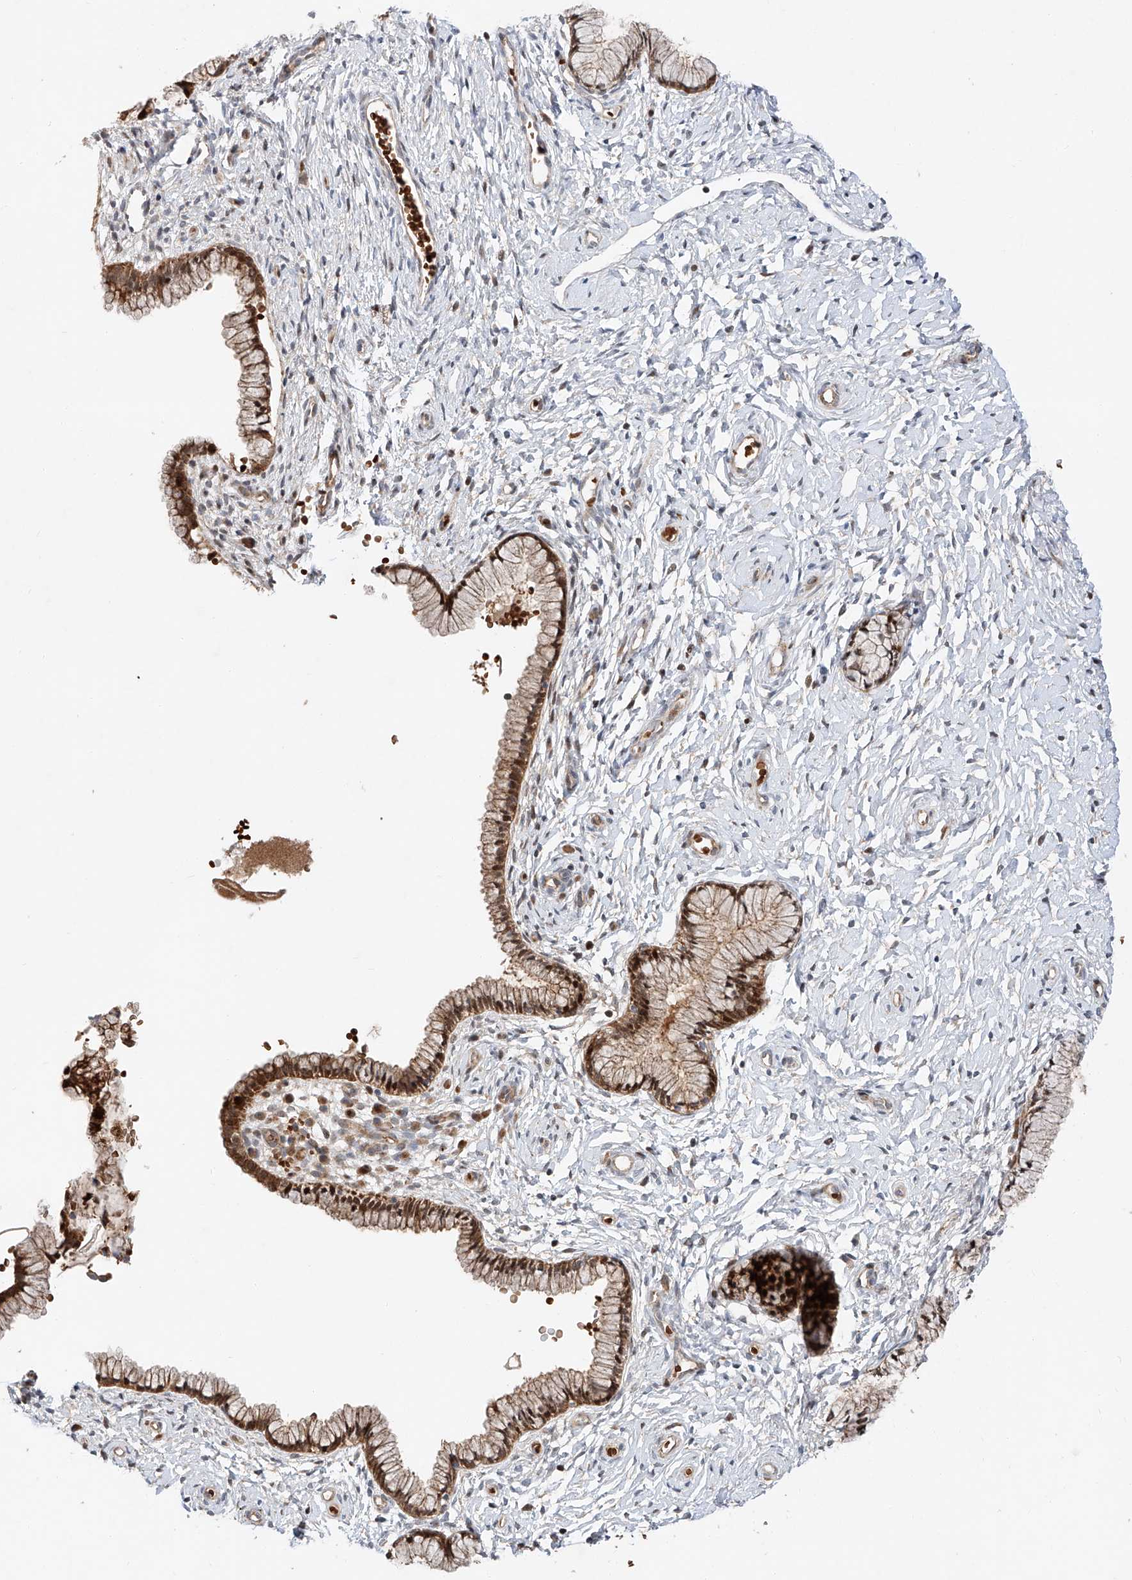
{"staining": {"intensity": "moderate", "quantity": "25%-75%", "location": "cytoplasmic/membranous,nuclear"}, "tissue": "cervix", "cell_type": "Glandular cells", "image_type": "normal", "snomed": [{"axis": "morphology", "description": "Normal tissue, NOS"}, {"axis": "topography", "description": "Cervix"}], "caption": "An image of cervix stained for a protein demonstrates moderate cytoplasmic/membranous,nuclear brown staining in glandular cells. (DAB IHC, brown staining for protein, blue staining for nuclei).", "gene": "USF3", "patient": {"sex": "female", "age": 33}}